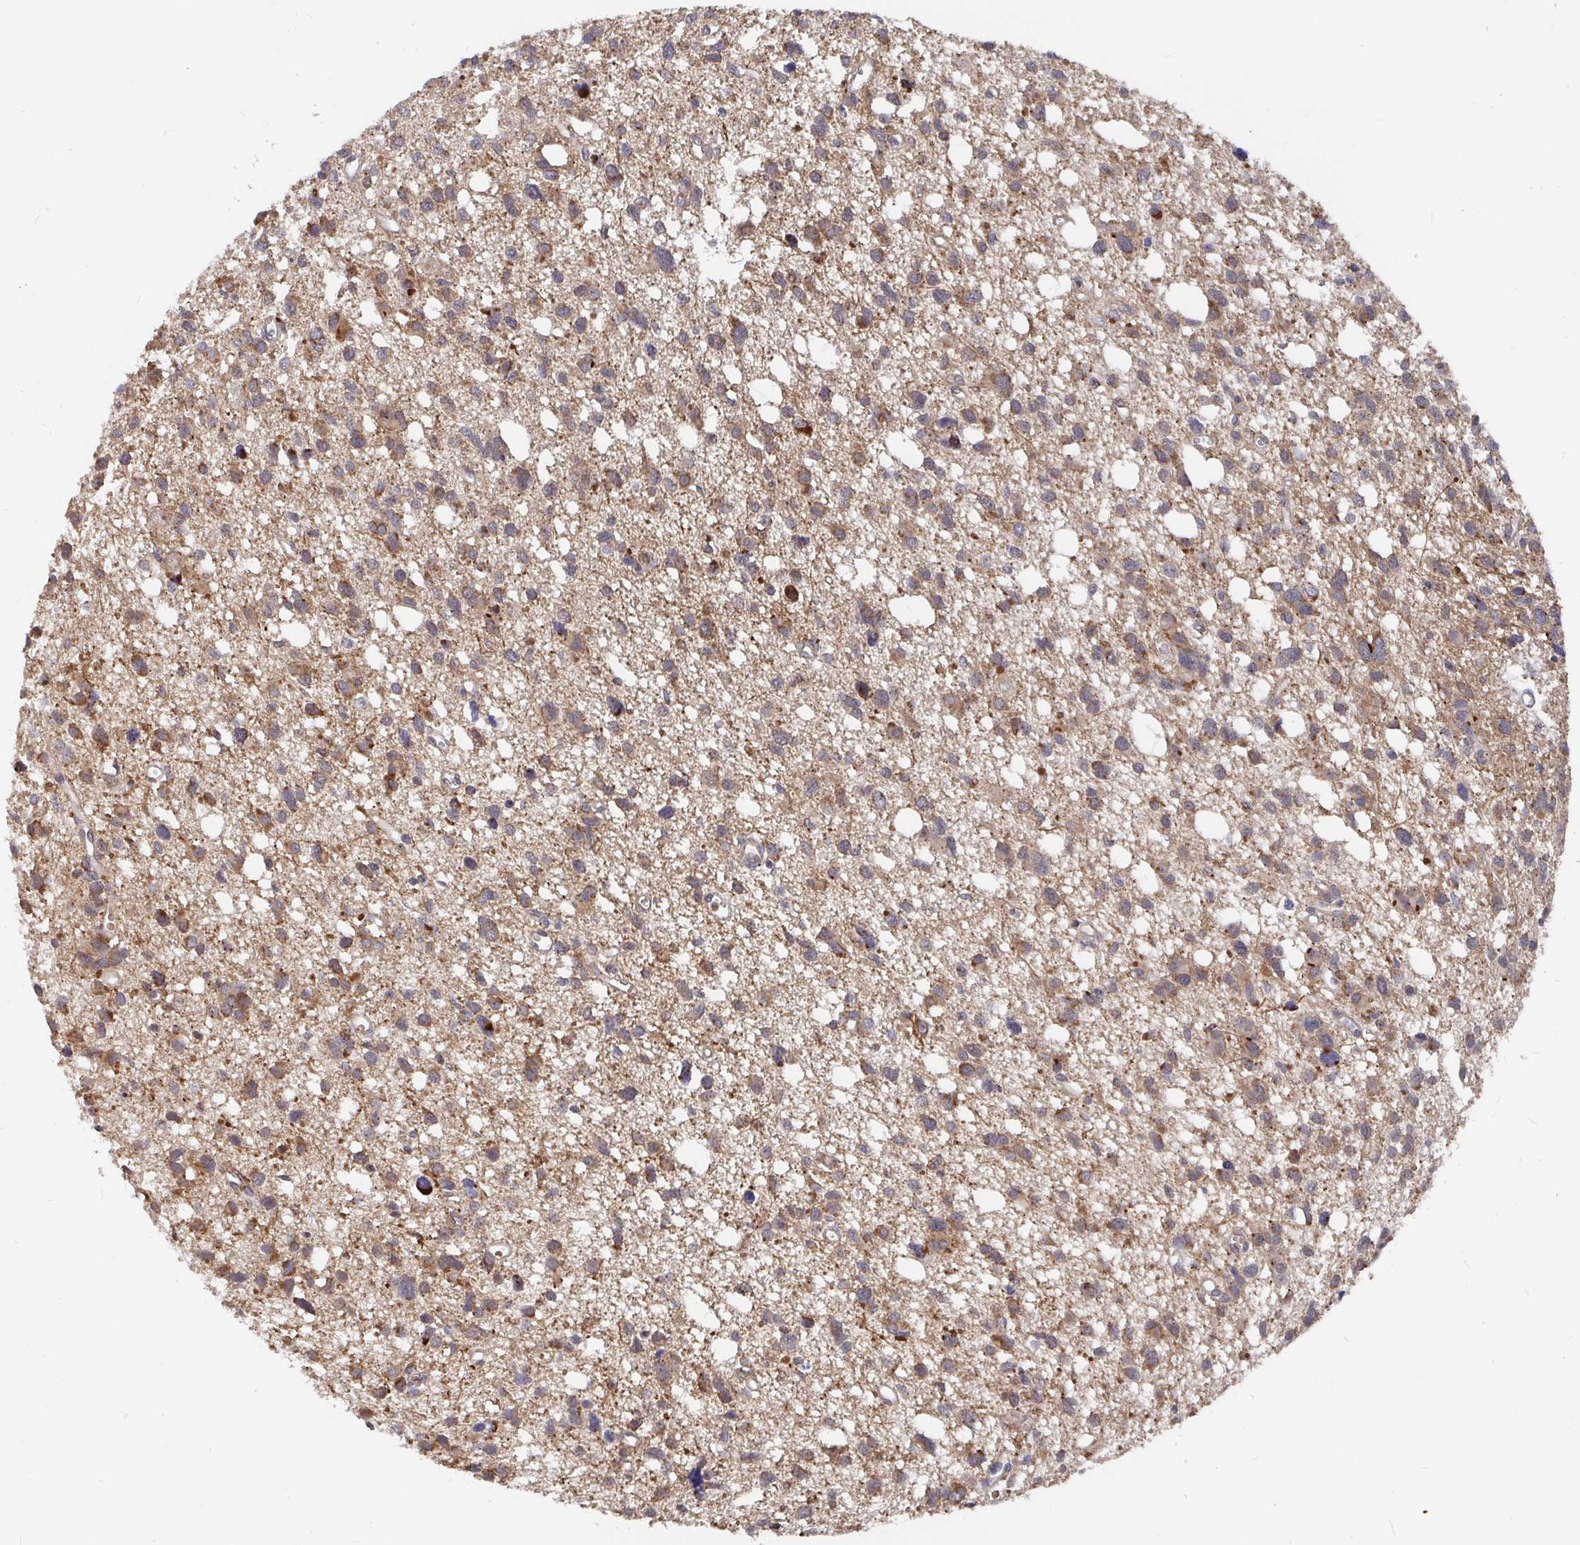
{"staining": {"intensity": "moderate", "quantity": ">75%", "location": "cytoplasmic/membranous"}, "tissue": "glioma", "cell_type": "Tumor cells", "image_type": "cancer", "snomed": [{"axis": "morphology", "description": "Glioma, malignant, High grade"}, {"axis": "topography", "description": "Brain"}], "caption": "Tumor cells display medium levels of moderate cytoplasmic/membranous staining in approximately >75% of cells in human malignant high-grade glioma.", "gene": "PDF", "patient": {"sex": "male", "age": 23}}